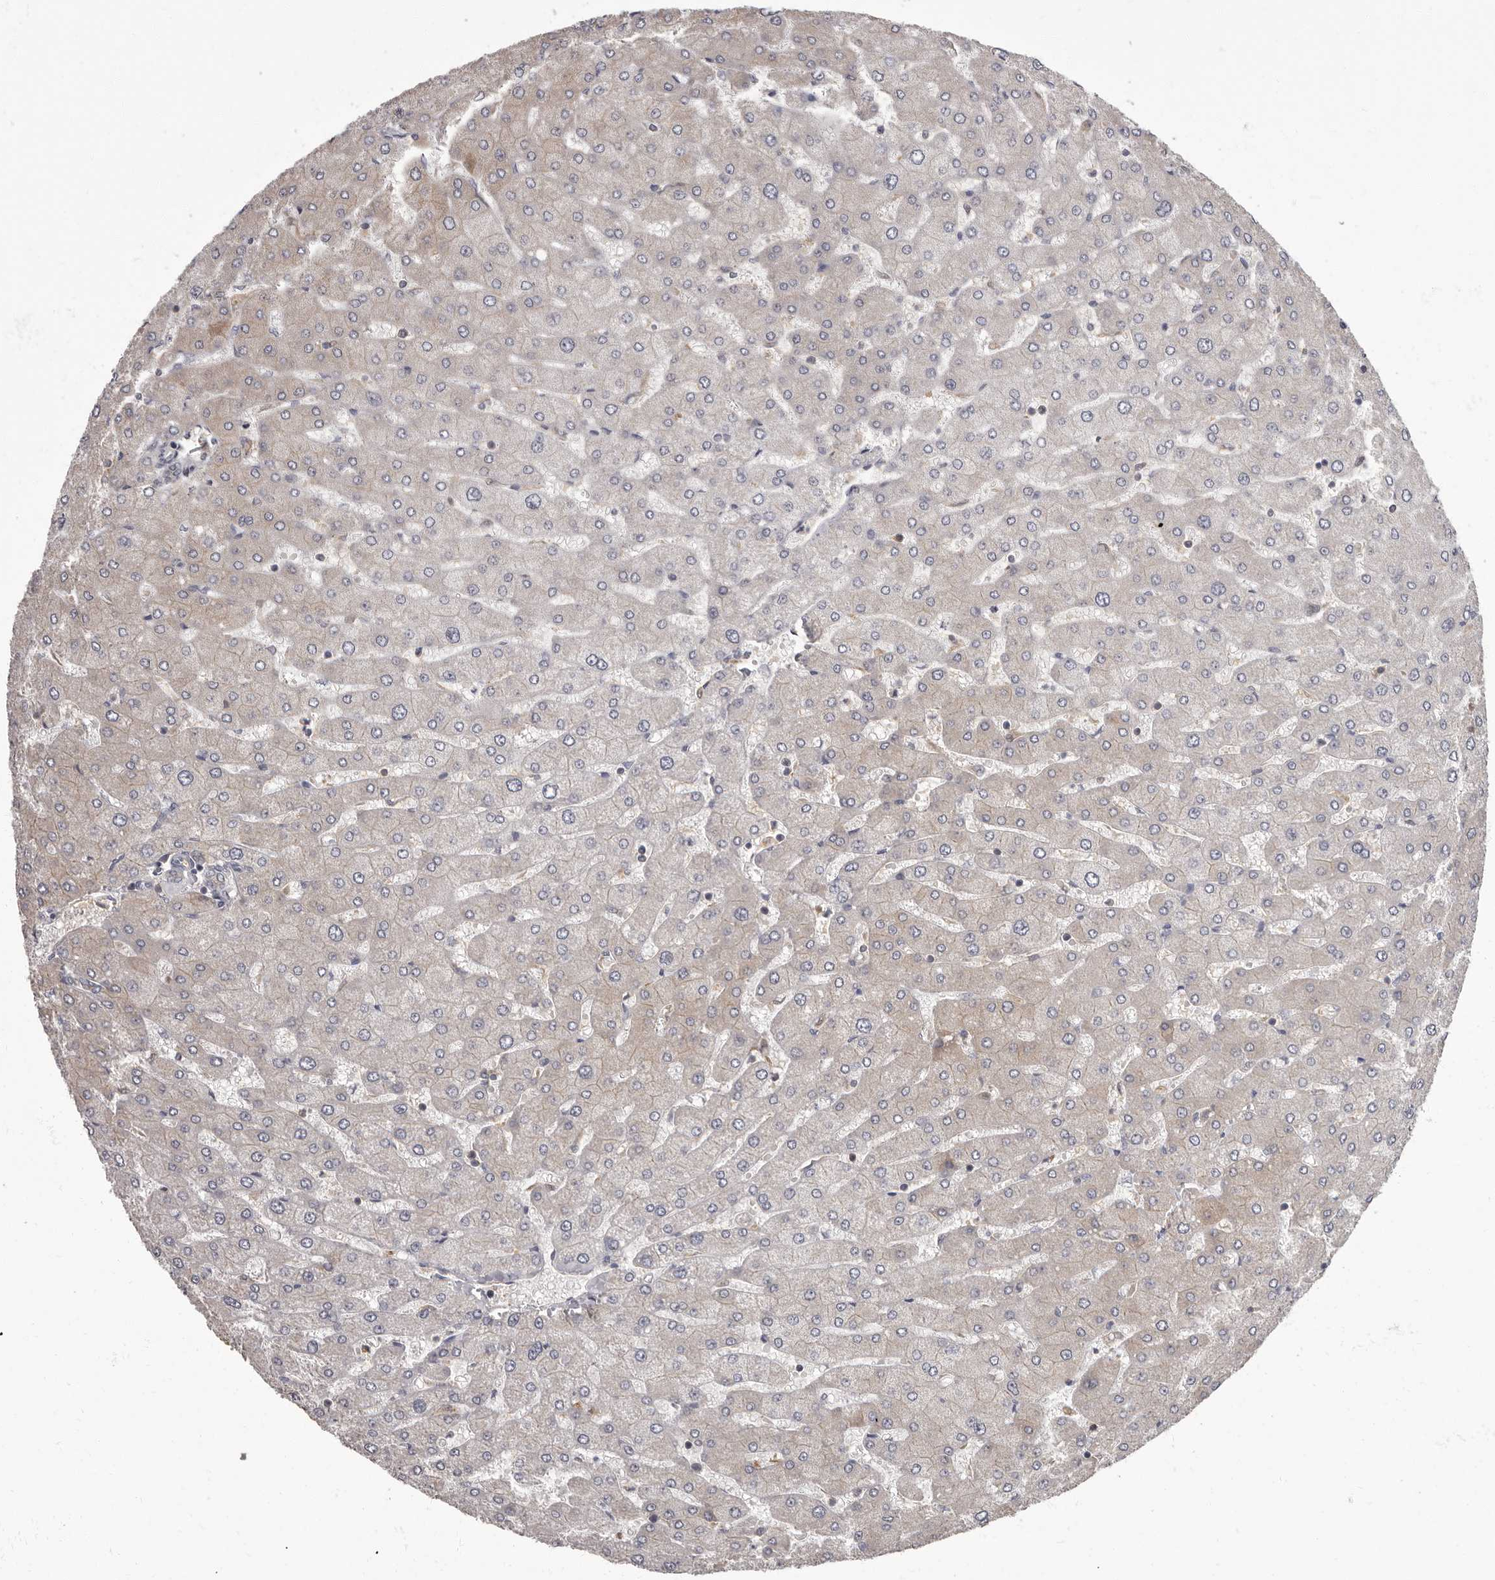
{"staining": {"intensity": "moderate", "quantity": "<25%", "location": "cytoplasmic/membranous"}, "tissue": "liver", "cell_type": "Cholangiocytes", "image_type": "normal", "snomed": [{"axis": "morphology", "description": "Normal tissue, NOS"}, {"axis": "topography", "description": "Liver"}], "caption": "Human liver stained with a brown dye exhibits moderate cytoplasmic/membranous positive staining in about <25% of cholangiocytes.", "gene": "APEH", "patient": {"sex": "male", "age": 55}}